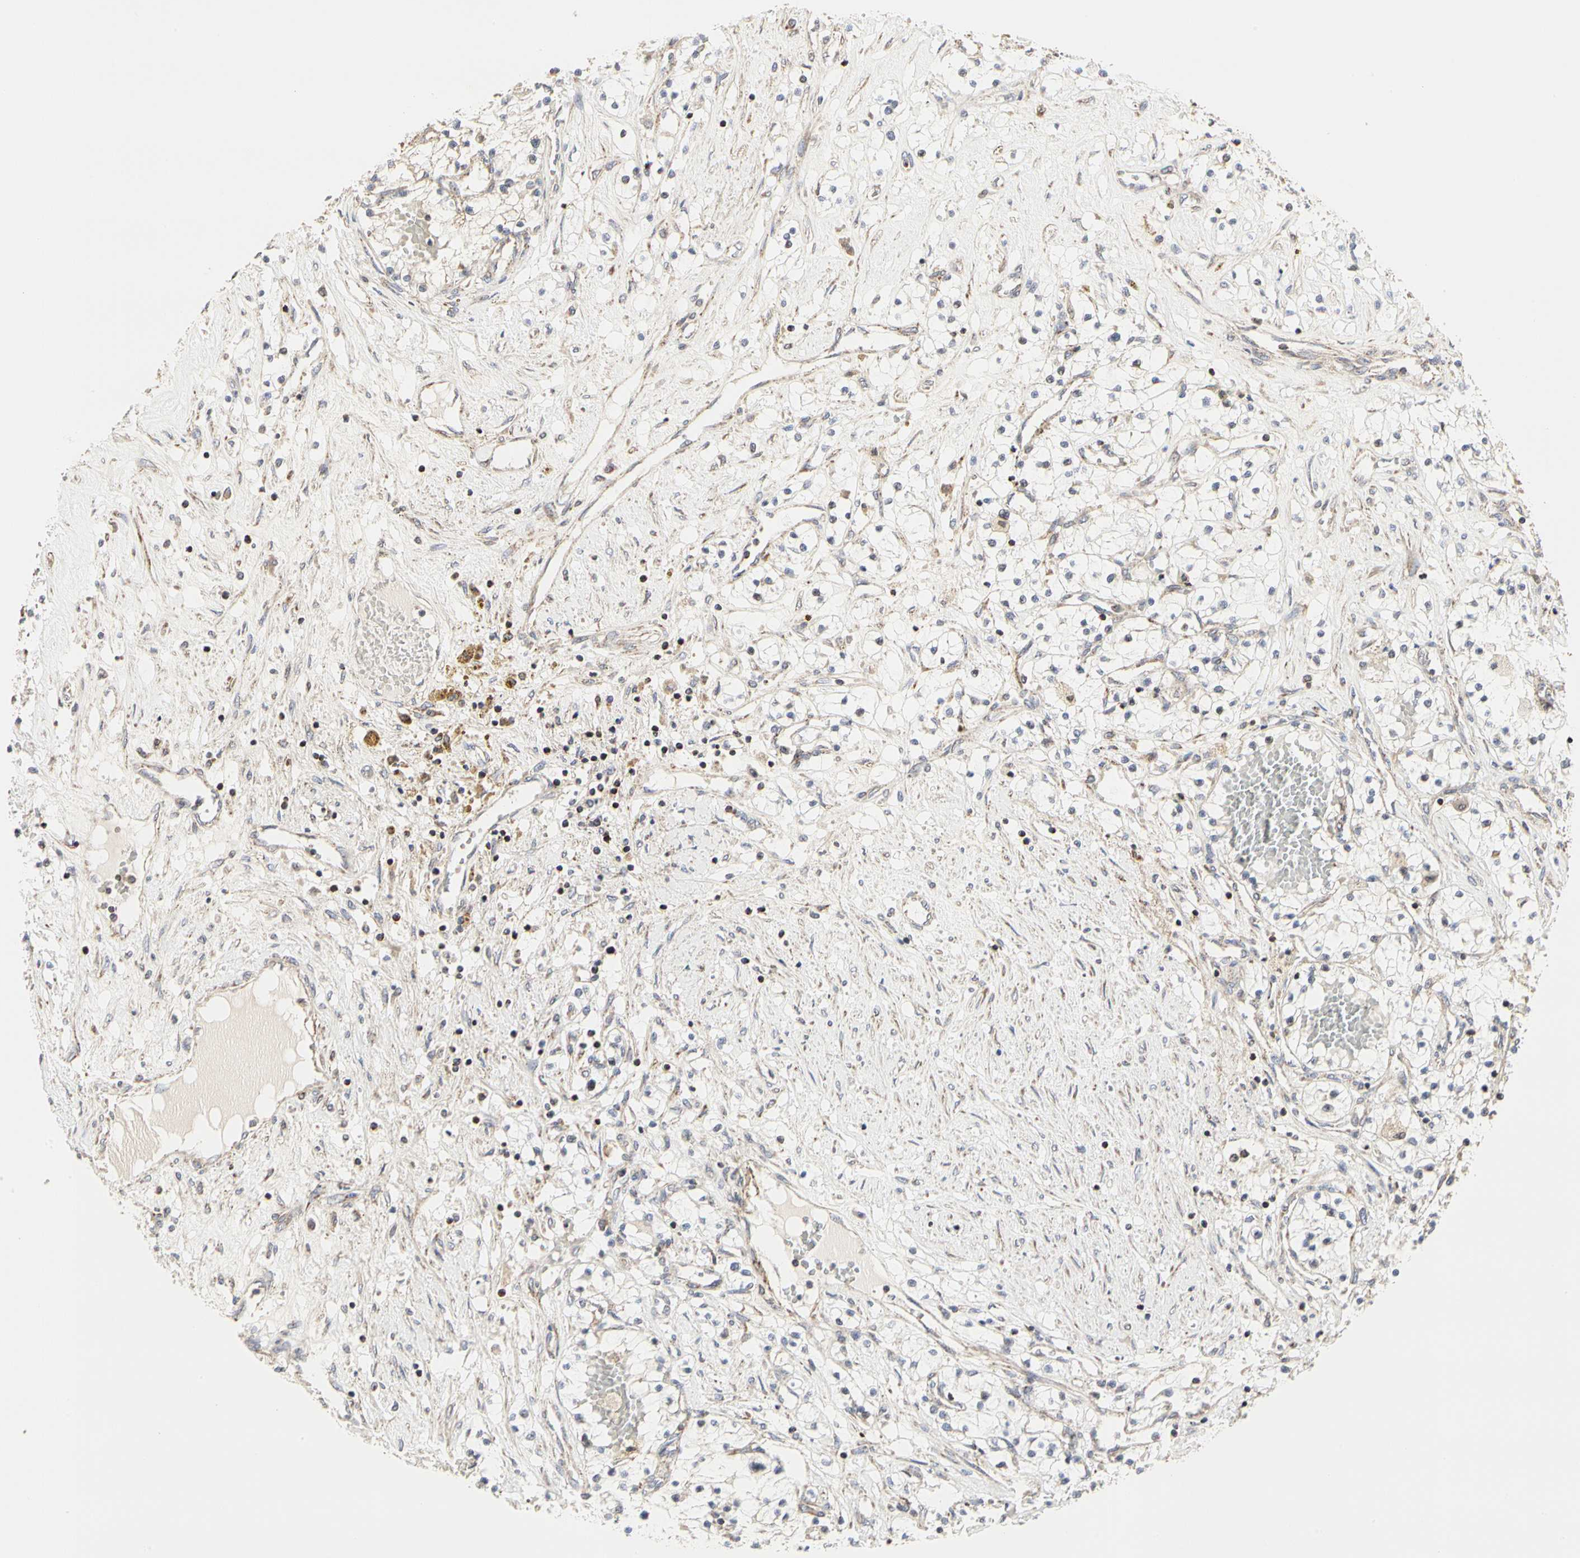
{"staining": {"intensity": "moderate", "quantity": "<25%", "location": "cytoplasmic/membranous"}, "tissue": "renal cancer", "cell_type": "Tumor cells", "image_type": "cancer", "snomed": [{"axis": "morphology", "description": "Adenocarcinoma, NOS"}, {"axis": "topography", "description": "Kidney"}], "caption": "A brown stain highlights moderate cytoplasmic/membranous positivity of a protein in renal adenocarcinoma tumor cells. The staining was performed using DAB, with brown indicating positive protein expression. Nuclei are stained blue with hematoxylin.", "gene": "TSKU", "patient": {"sex": "male", "age": 68}}